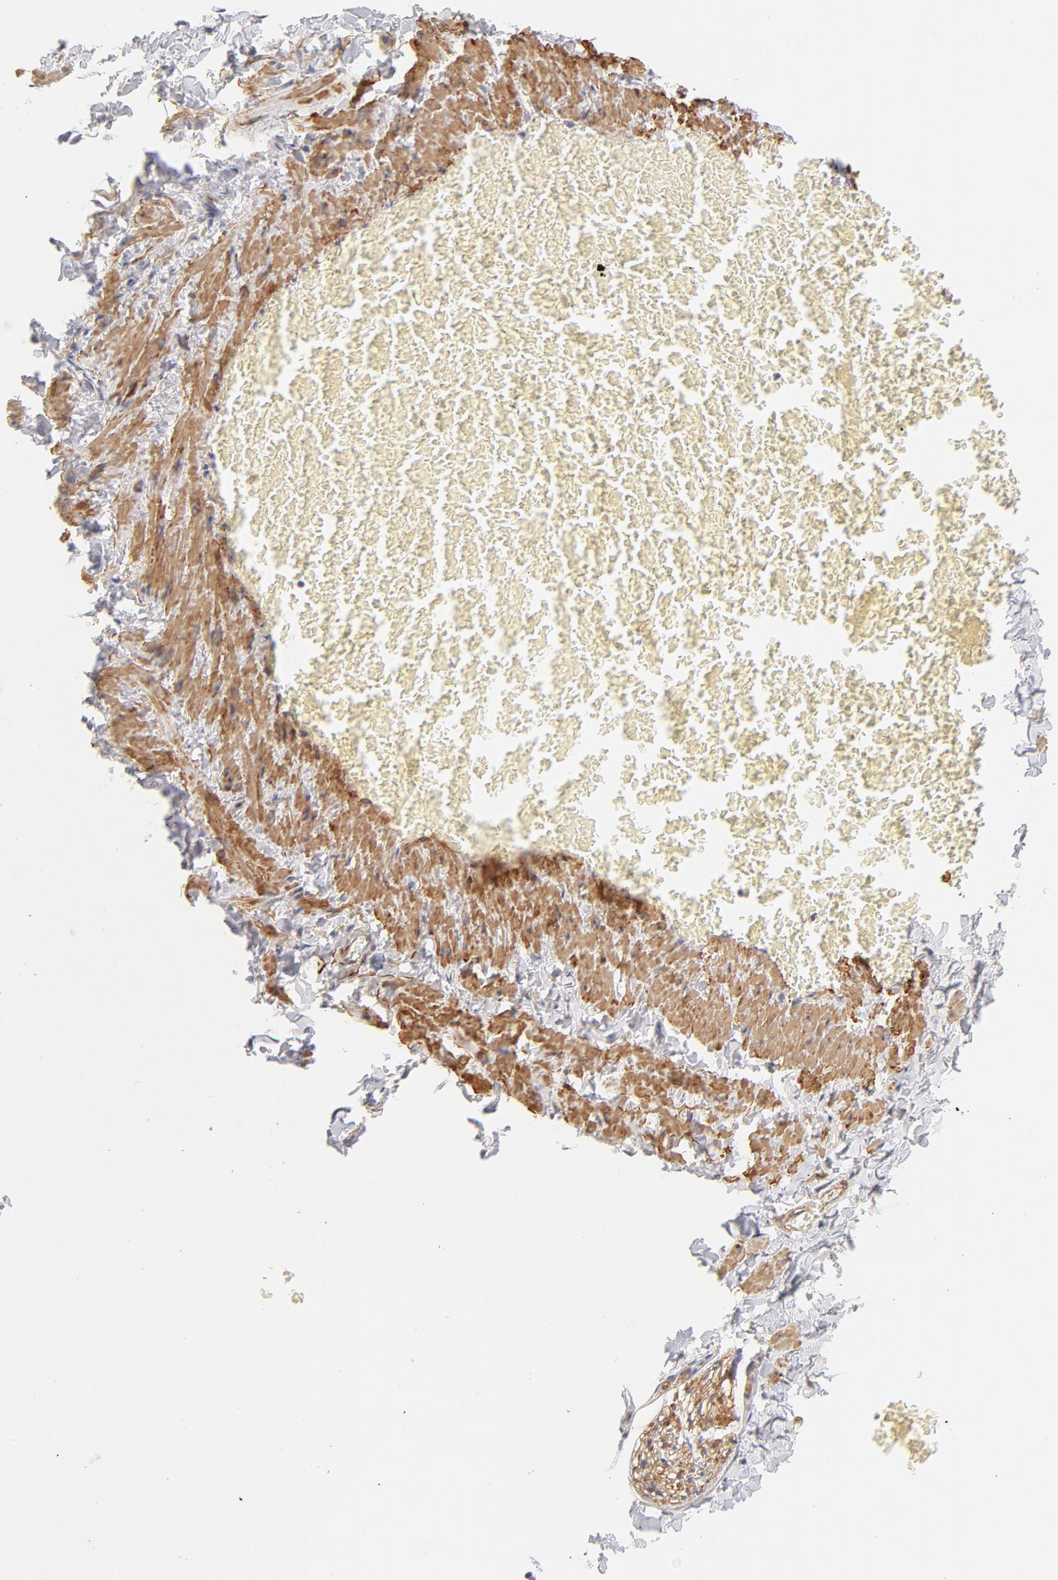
{"staining": {"intensity": "negative", "quantity": "none", "location": "none"}, "tissue": "adipose tissue", "cell_type": "Adipocytes", "image_type": "normal", "snomed": [{"axis": "morphology", "description": "Normal tissue, NOS"}, {"axis": "topography", "description": "Vascular tissue"}], "caption": "Normal adipose tissue was stained to show a protein in brown. There is no significant expression in adipocytes. (Brightfield microscopy of DAB immunohistochemistry (IHC) at high magnification).", "gene": "LDLRAP1", "patient": {"sex": "male", "age": 41}}